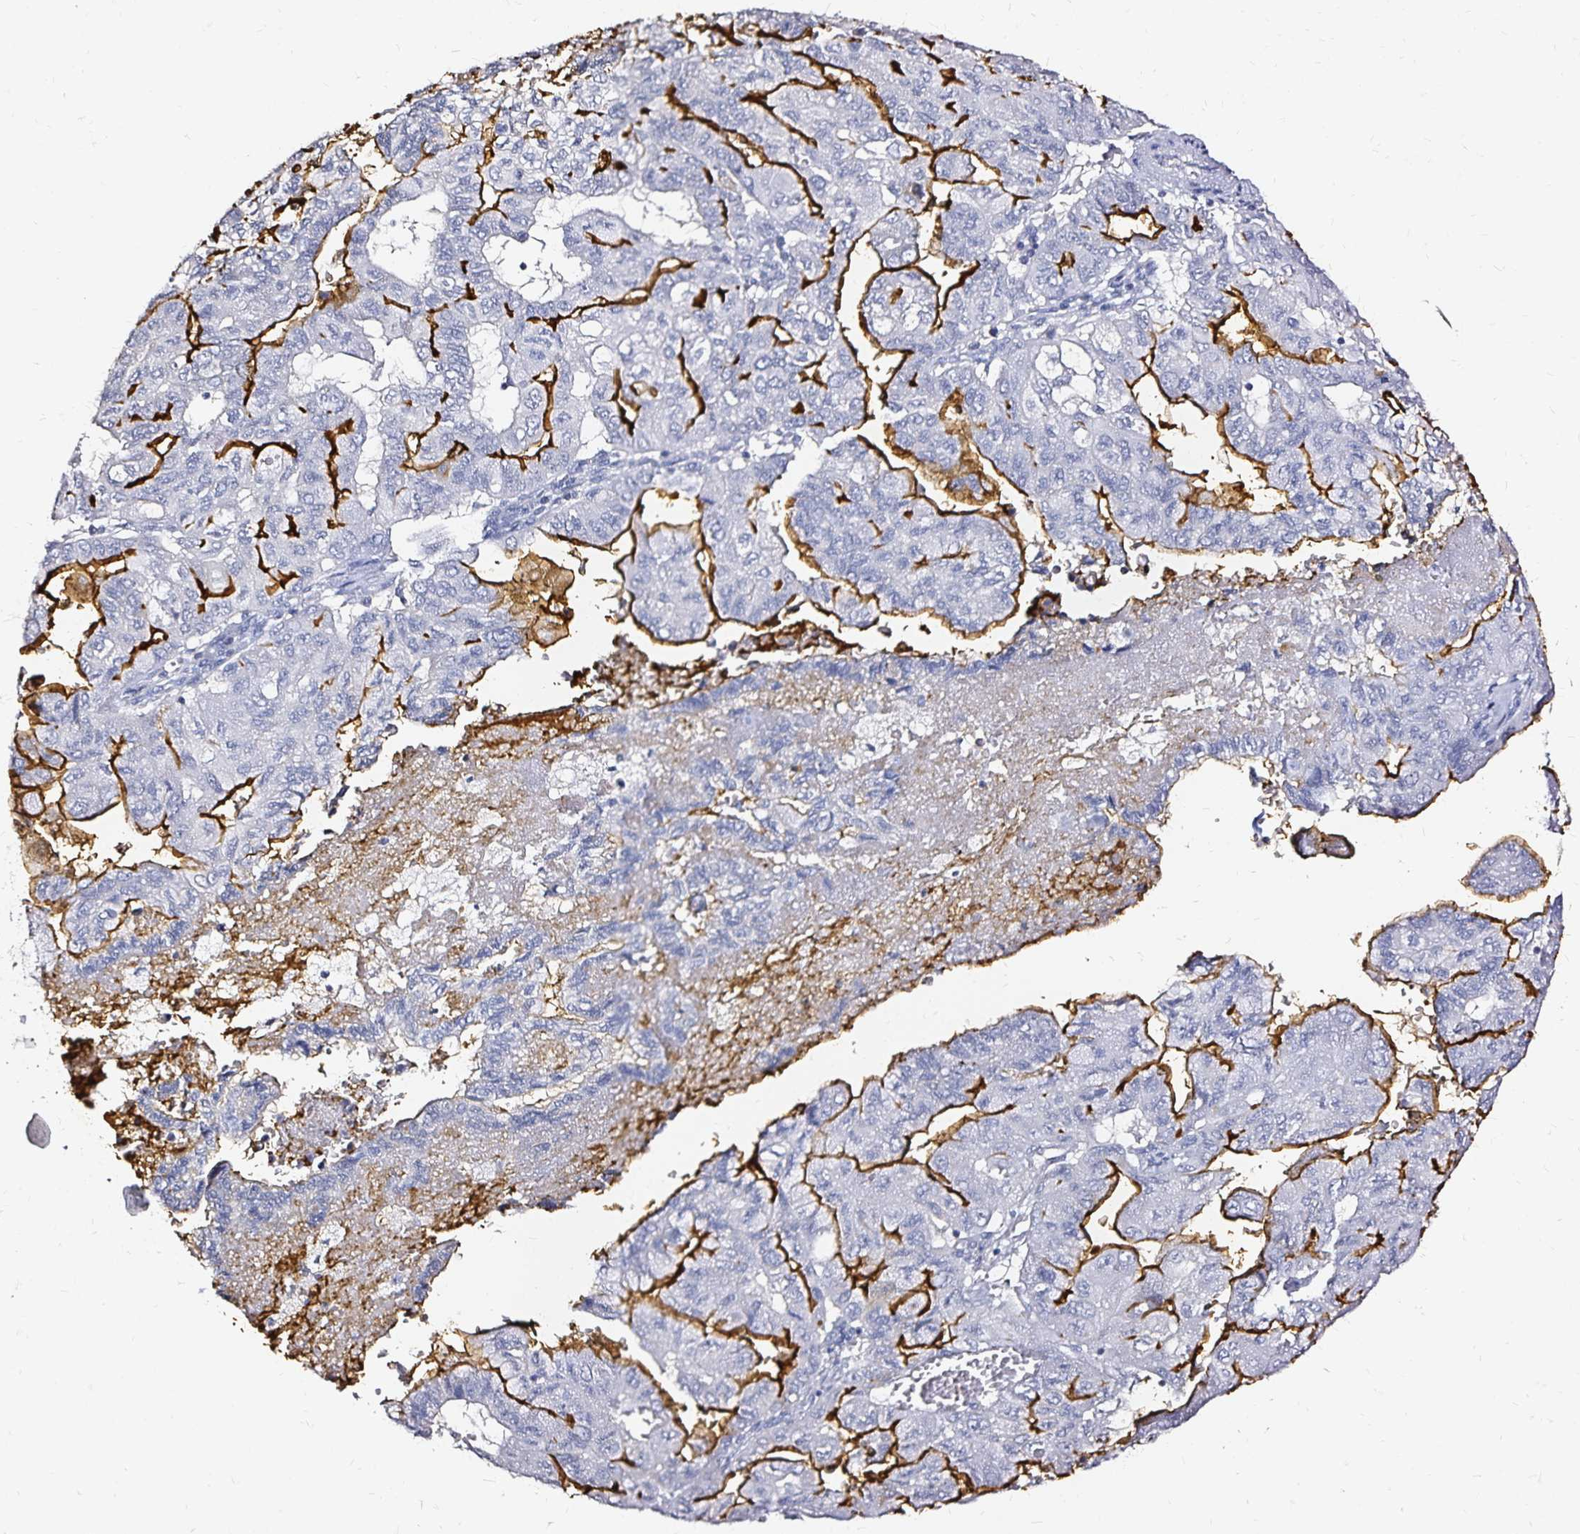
{"staining": {"intensity": "strong", "quantity": "<25%", "location": "cytoplasmic/membranous"}, "tissue": "pancreatic cancer", "cell_type": "Tumor cells", "image_type": "cancer", "snomed": [{"axis": "morphology", "description": "Adenocarcinoma, NOS"}, {"axis": "topography", "description": "Pancreas"}], "caption": "Strong cytoplasmic/membranous expression for a protein is seen in approximately <25% of tumor cells of pancreatic cancer using immunohistochemistry (IHC).", "gene": "SLC5A1", "patient": {"sex": "male", "age": 51}}